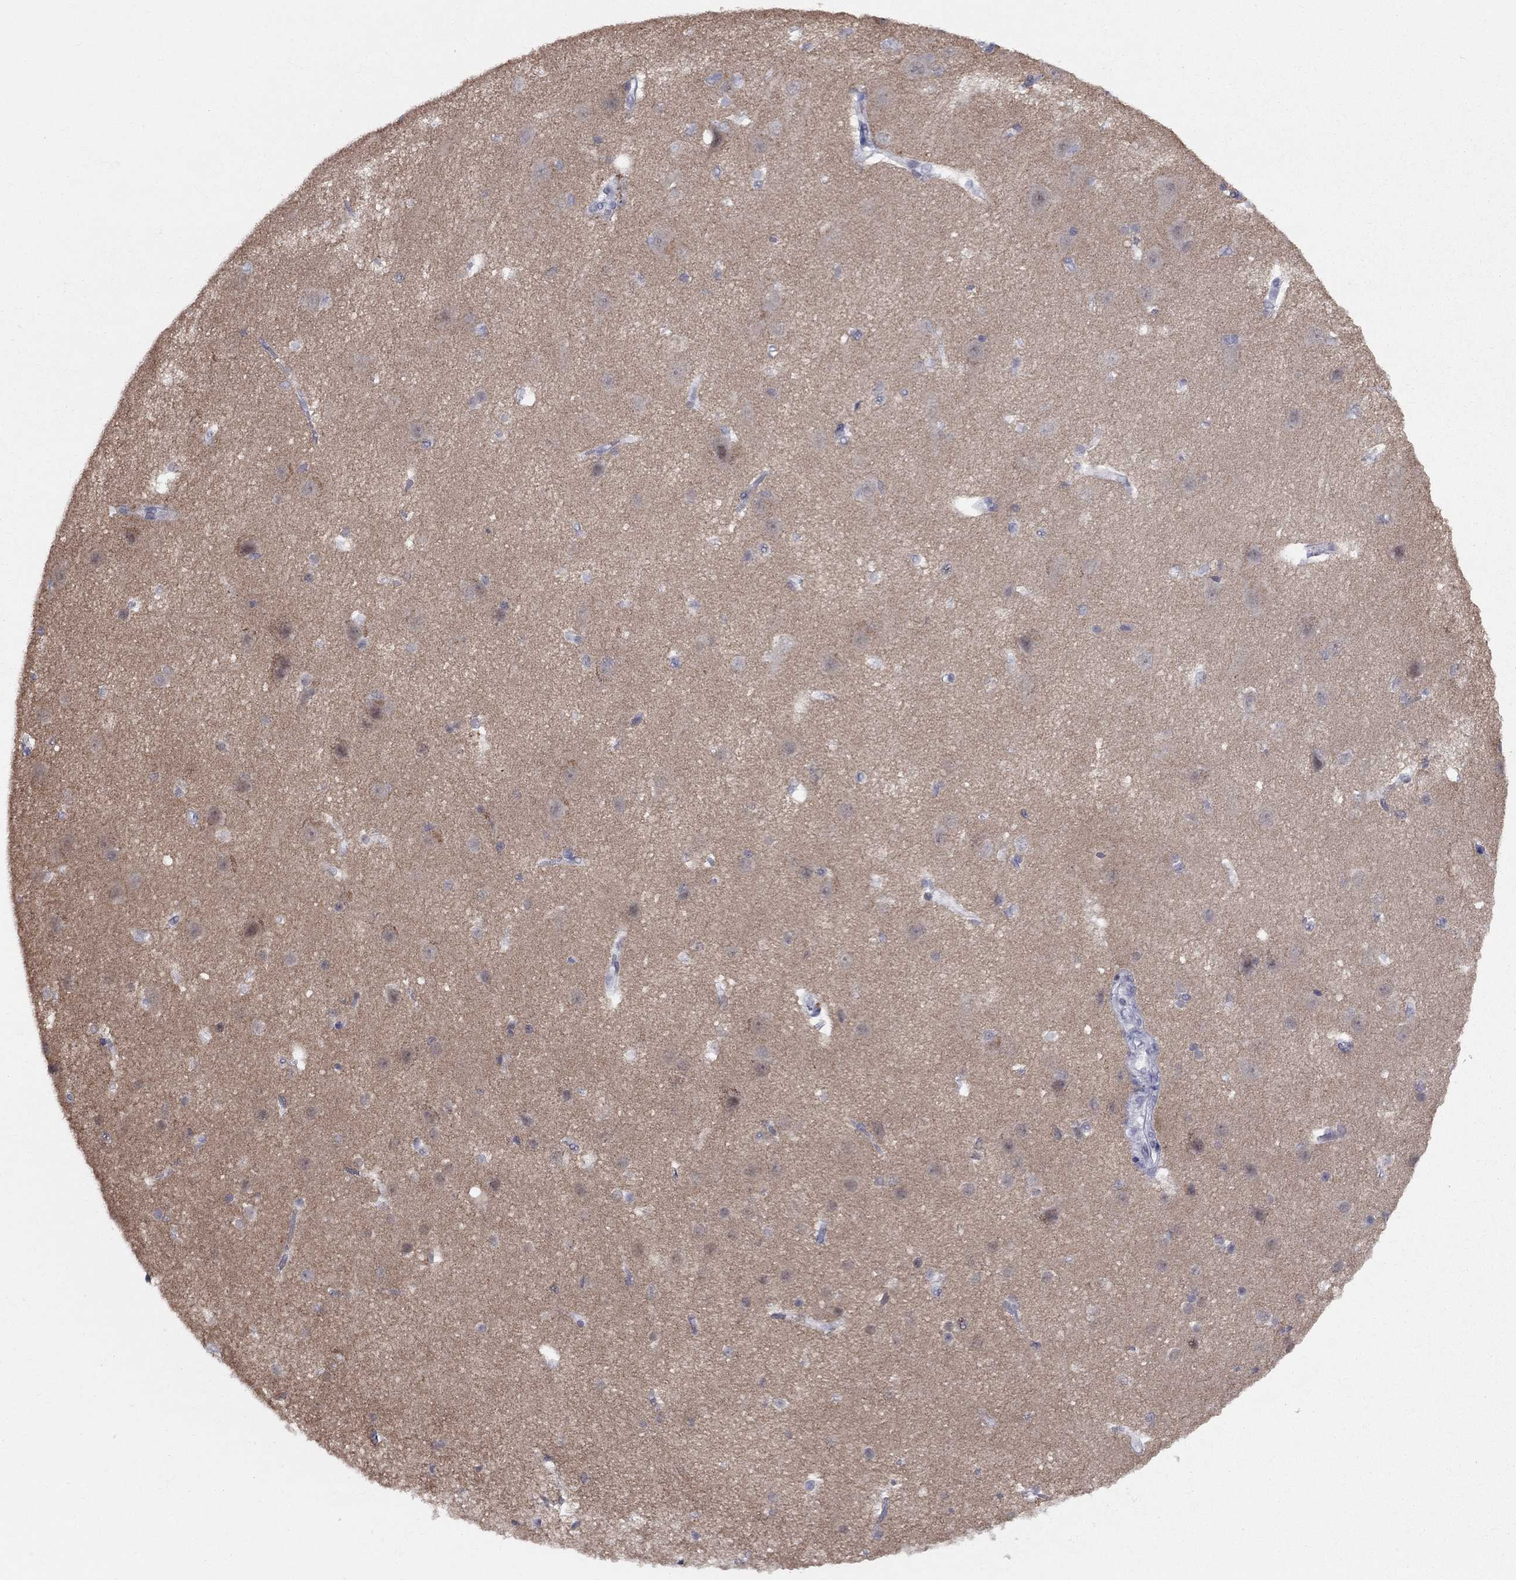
{"staining": {"intensity": "negative", "quantity": "none", "location": "none"}, "tissue": "cerebral cortex", "cell_type": "Endothelial cells", "image_type": "normal", "snomed": [{"axis": "morphology", "description": "Normal tissue, NOS"}, {"axis": "topography", "description": "Cerebral cortex"}], "caption": "This is an IHC image of unremarkable cerebral cortex. There is no expression in endothelial cells.", "gene": "DMTN", "patient": {"sex": "male", "age": 37}}